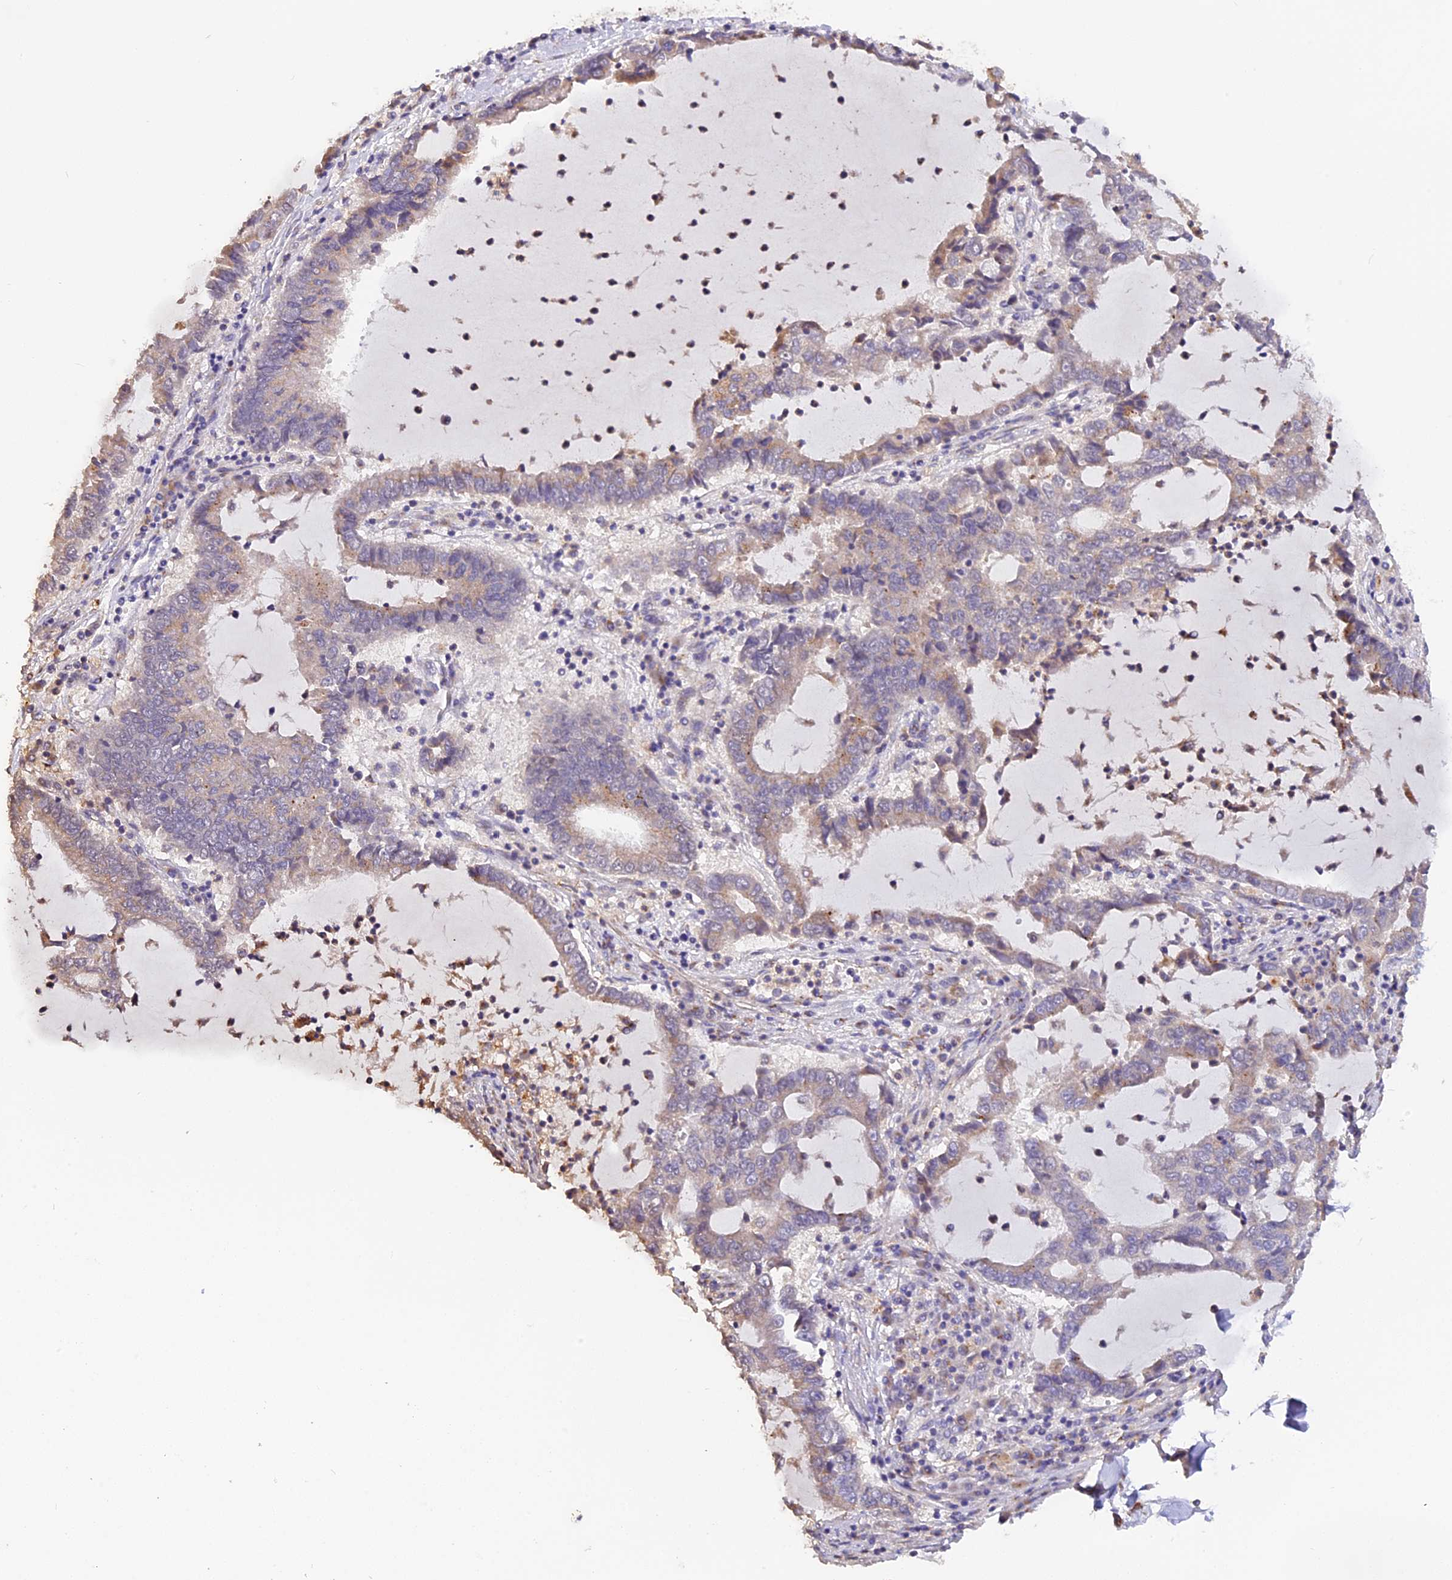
{"staining": {"intensity": "weak", "quantity": "25%-75%", "location": "cytoplasmic/membranous"}, "tissue": "lung cancer", "cell_type": "Tumor cells", "image_type": "cancer", "snomed": [{"axis": "morphology", "description": "Adenocarcinoma, NOS"}, {"axis": "topography", "description": "Lung"}], "caption": "Tumor cells reveal weak cytoplasmic/membranous positivity in about 25%-75% of cells in adenocarcinoma (lung).", "gene": "TANGO6", "patient": {"sex": "female", "age": 51}}